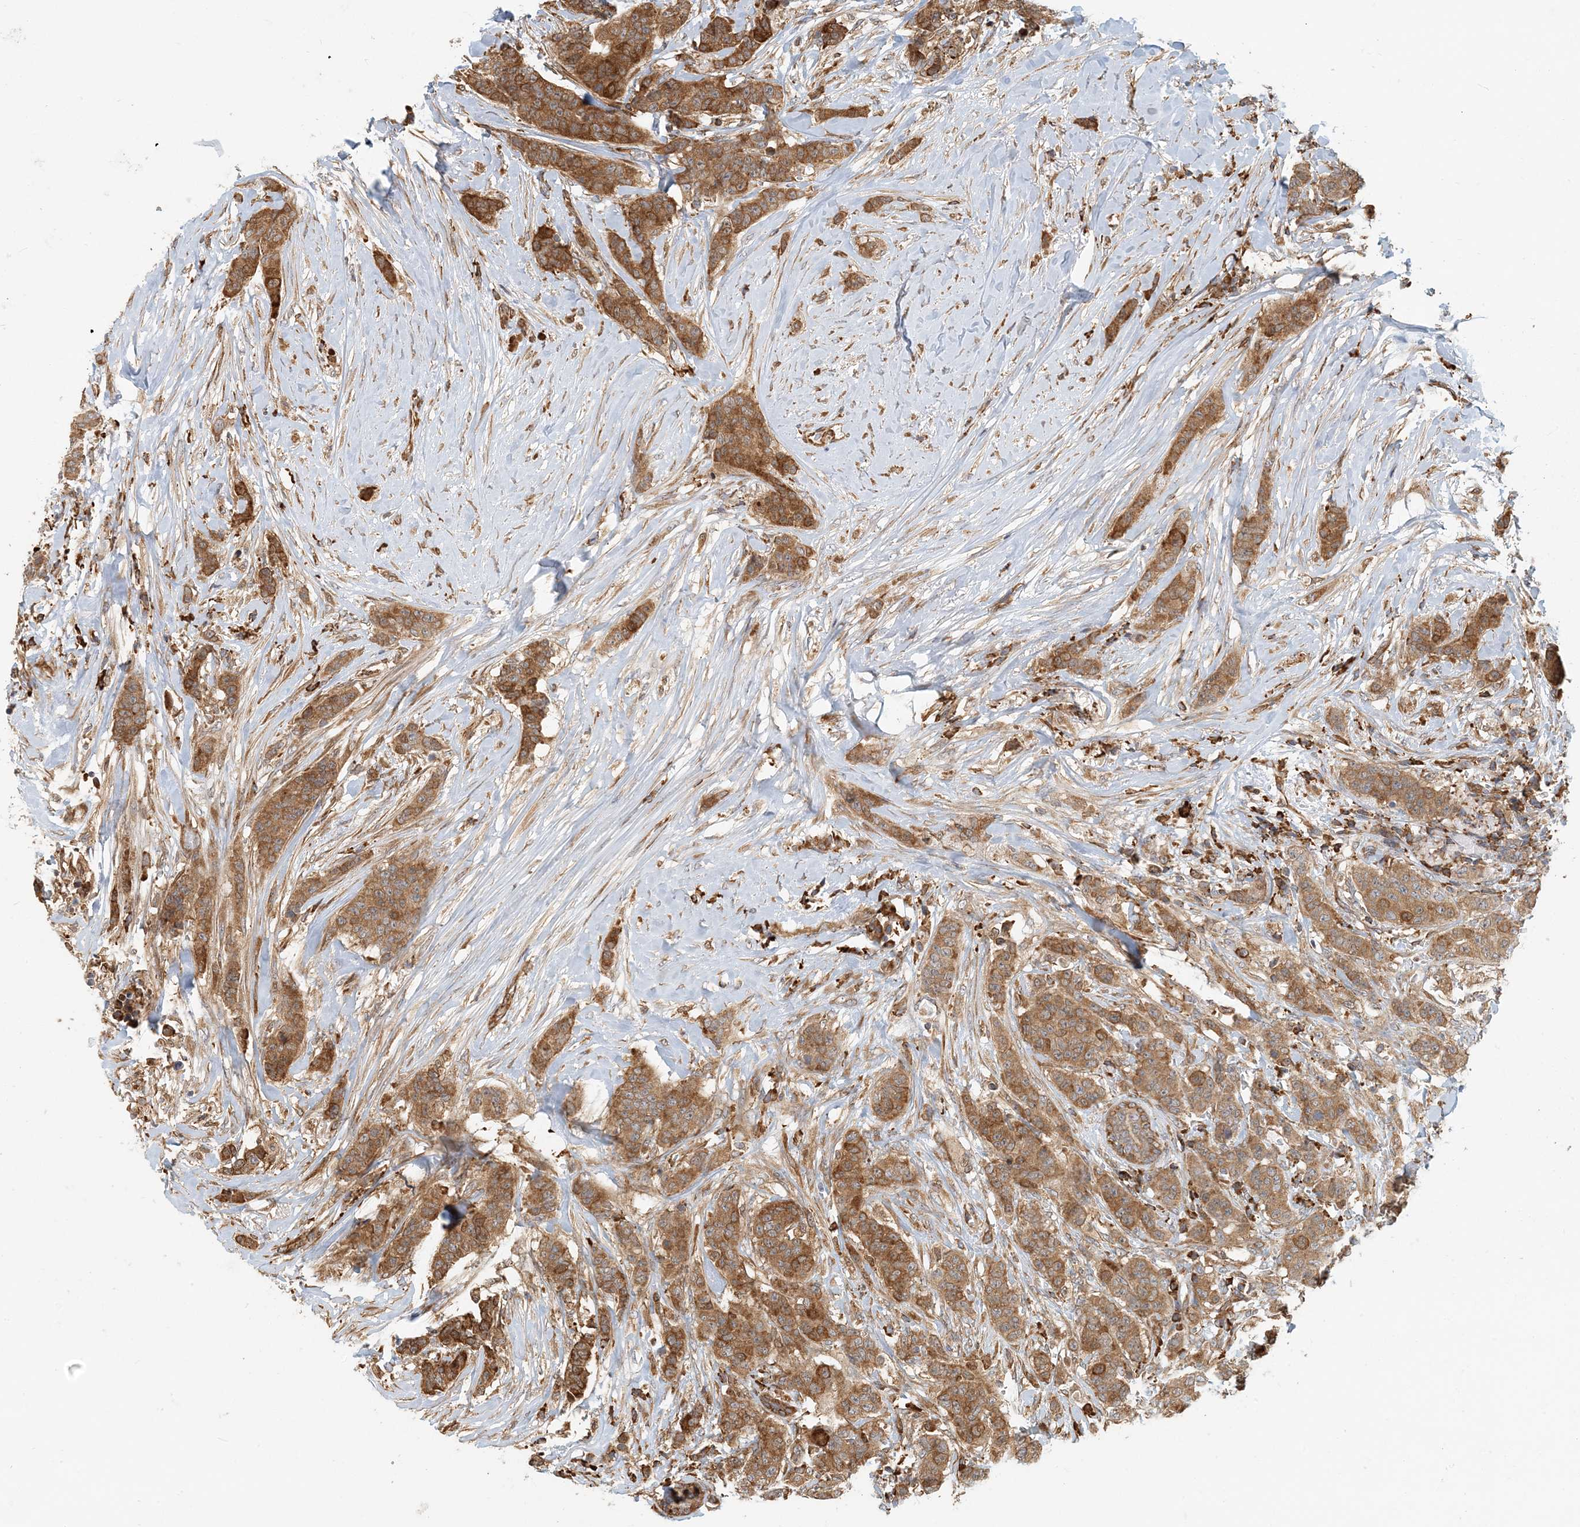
{"staining": {"intensity": "moderate", "quantity": ">75%", "location": "cytoplasmic/membranous"}, "tissue": "breast cancer", "cell_type": "Tumor cells", "image_type": "cancer", "snomed": [{"axis": "morphology", "description": "Duct carcinoma"}, {"axis": "topography", "description": "Breast"}], "caption": "The image demonstrates immunohistochemical staining of breast infiltrating ductal carcinoma. There is moderate cytoplasmic/membranous staining is seen in approximately >75% of tumor cells.", "gene": "HNMT", "patient": {"sex": "female", "age": 40}}